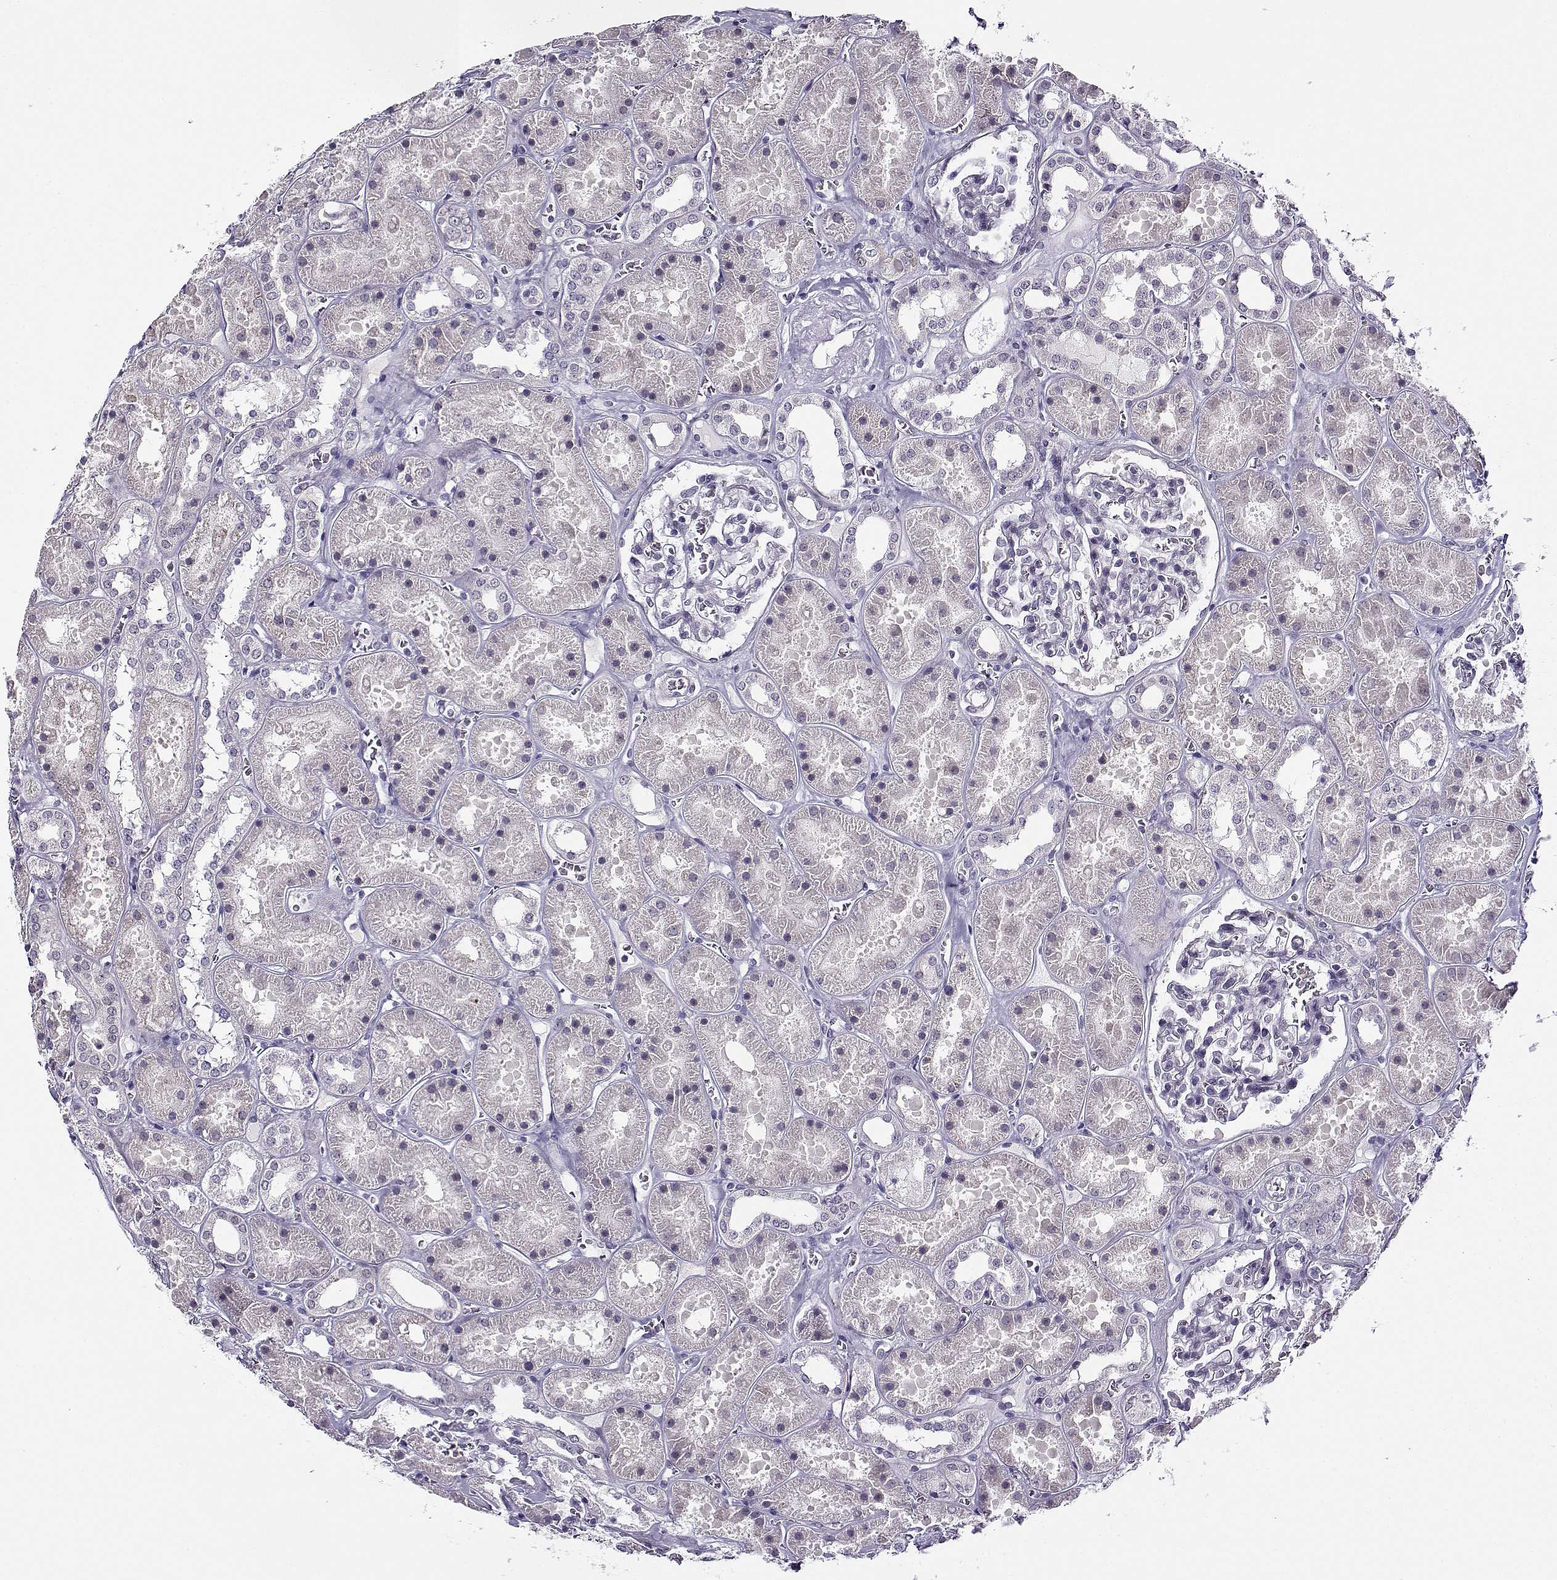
{"staining": {"intensity": "negative", "quantity": "none", "location": "none"}, "tissue": "kidney", "cell_type": "Cells in glomeruli", "image_type": "normal", "snomed": [{"axis": "morphology", "description": "Normal tissue, NOS"}, {"axis": "topography", "description": "Kidney"}], "caption": "High magnification brightfield microscopy of benign kidney stained with DAB (brown) and counterstained with hematoxylin (blue): cells in glomeruli show no significant positivity. (DAB (3,3'-diaminobenzidine) immunohistochemistry (IHC), high magnification).", "gene": "BACH1", "patient": {"sex": "female", "age": 41}}